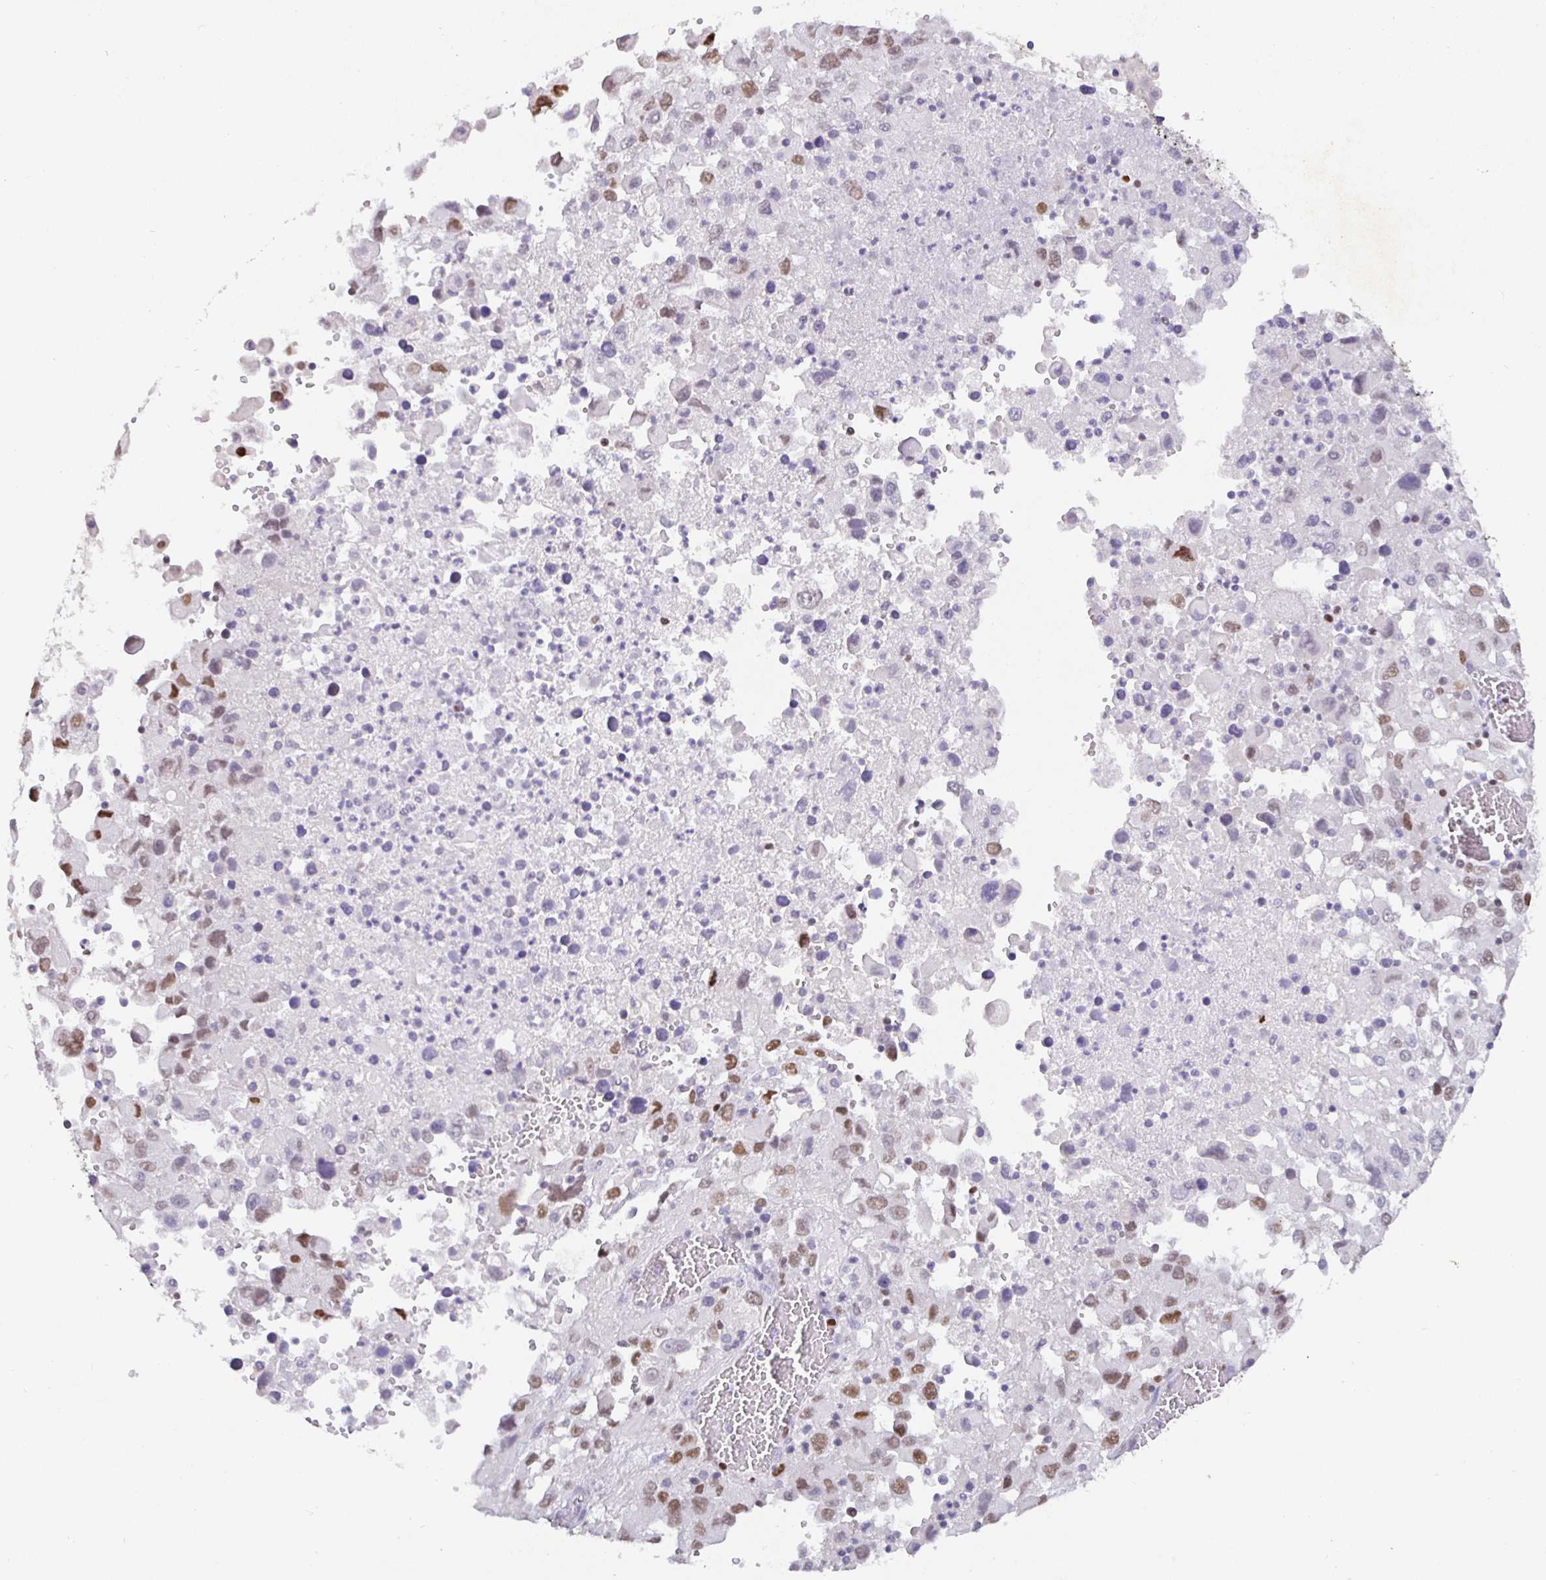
{"staining": {"intensity": "moderate", "quantity": "25%-75%", "location": "nuclear"}, "tissue": "melanoma", "cell_type": "Tumor cells", "image_type": "cancer", "snomed": [{"axis": "morphology", "description": "Malignant melanoma, Metastatic site"}, {"axis": "topography", "description": "Soft tissue"}], "caption": "A high-resolution image shows immunohistochemistry staining of melanoma, which displays moderate nuclear expression in approximately 25%-75% of tumor cells. Nuclei are stained in blue.", "gene": "SATB1", "patient": {"sex": "male", "age": 50}}